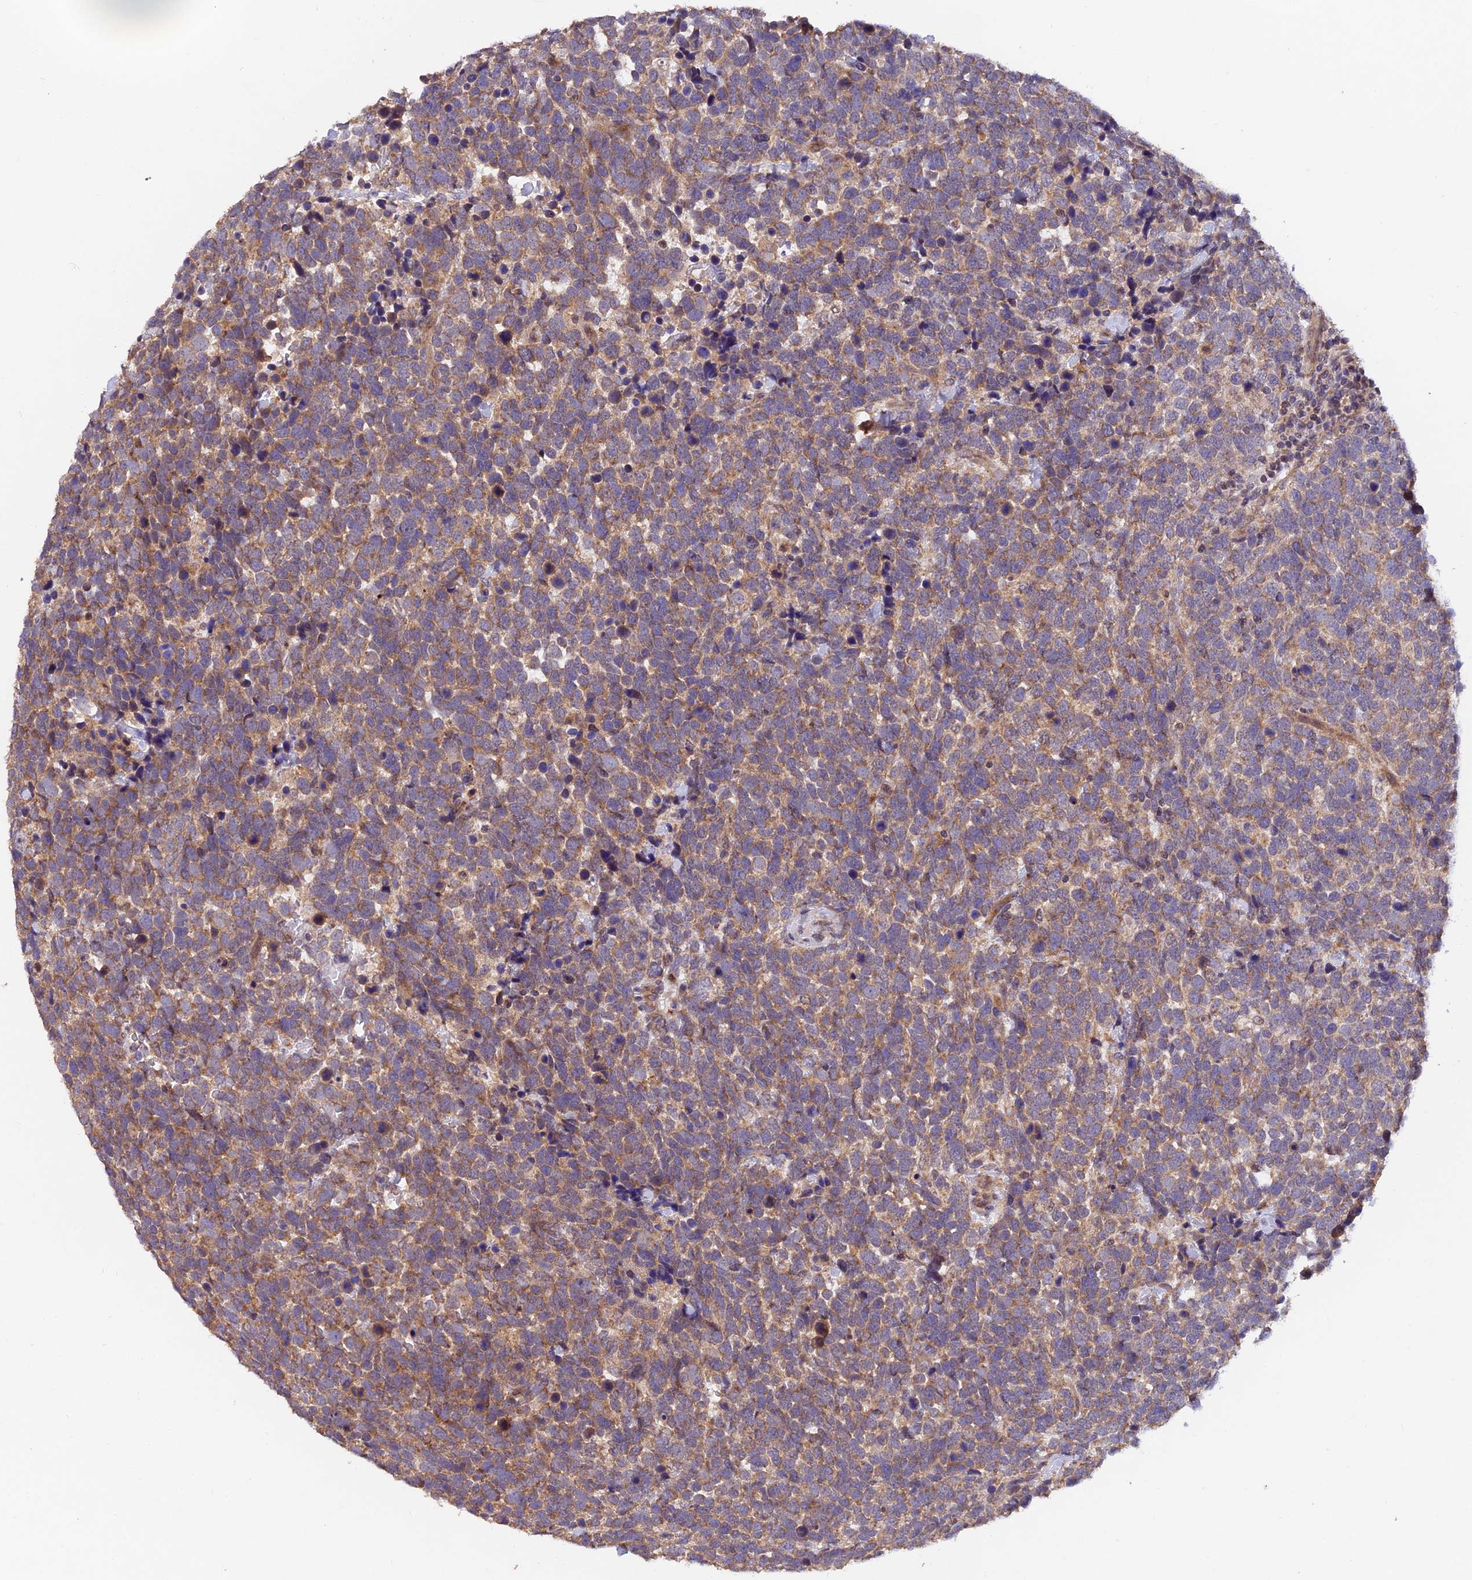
{"staining": {"intensity": "moderate", "quantity": "25%-75%", "location": "cytoplasmic/membranous"}, "tissue": "urothelial cancer", "cell_type": "Tumor cells", "image_type": "cancer", "snomed": [{"axis": "morphology", "description": "Urothelial carcinoma, High grade"}, {"axis": "topography", "description": "Urinary bladder"}], "caption": "Human urothelial cancer stained with a brown dye reveals moderate cytoplasmic/membranous positive positivity in approximately 25%-75% of tumor cells.", "gene": "MNS1", "patient": {"sex": "female", "age": 82}}